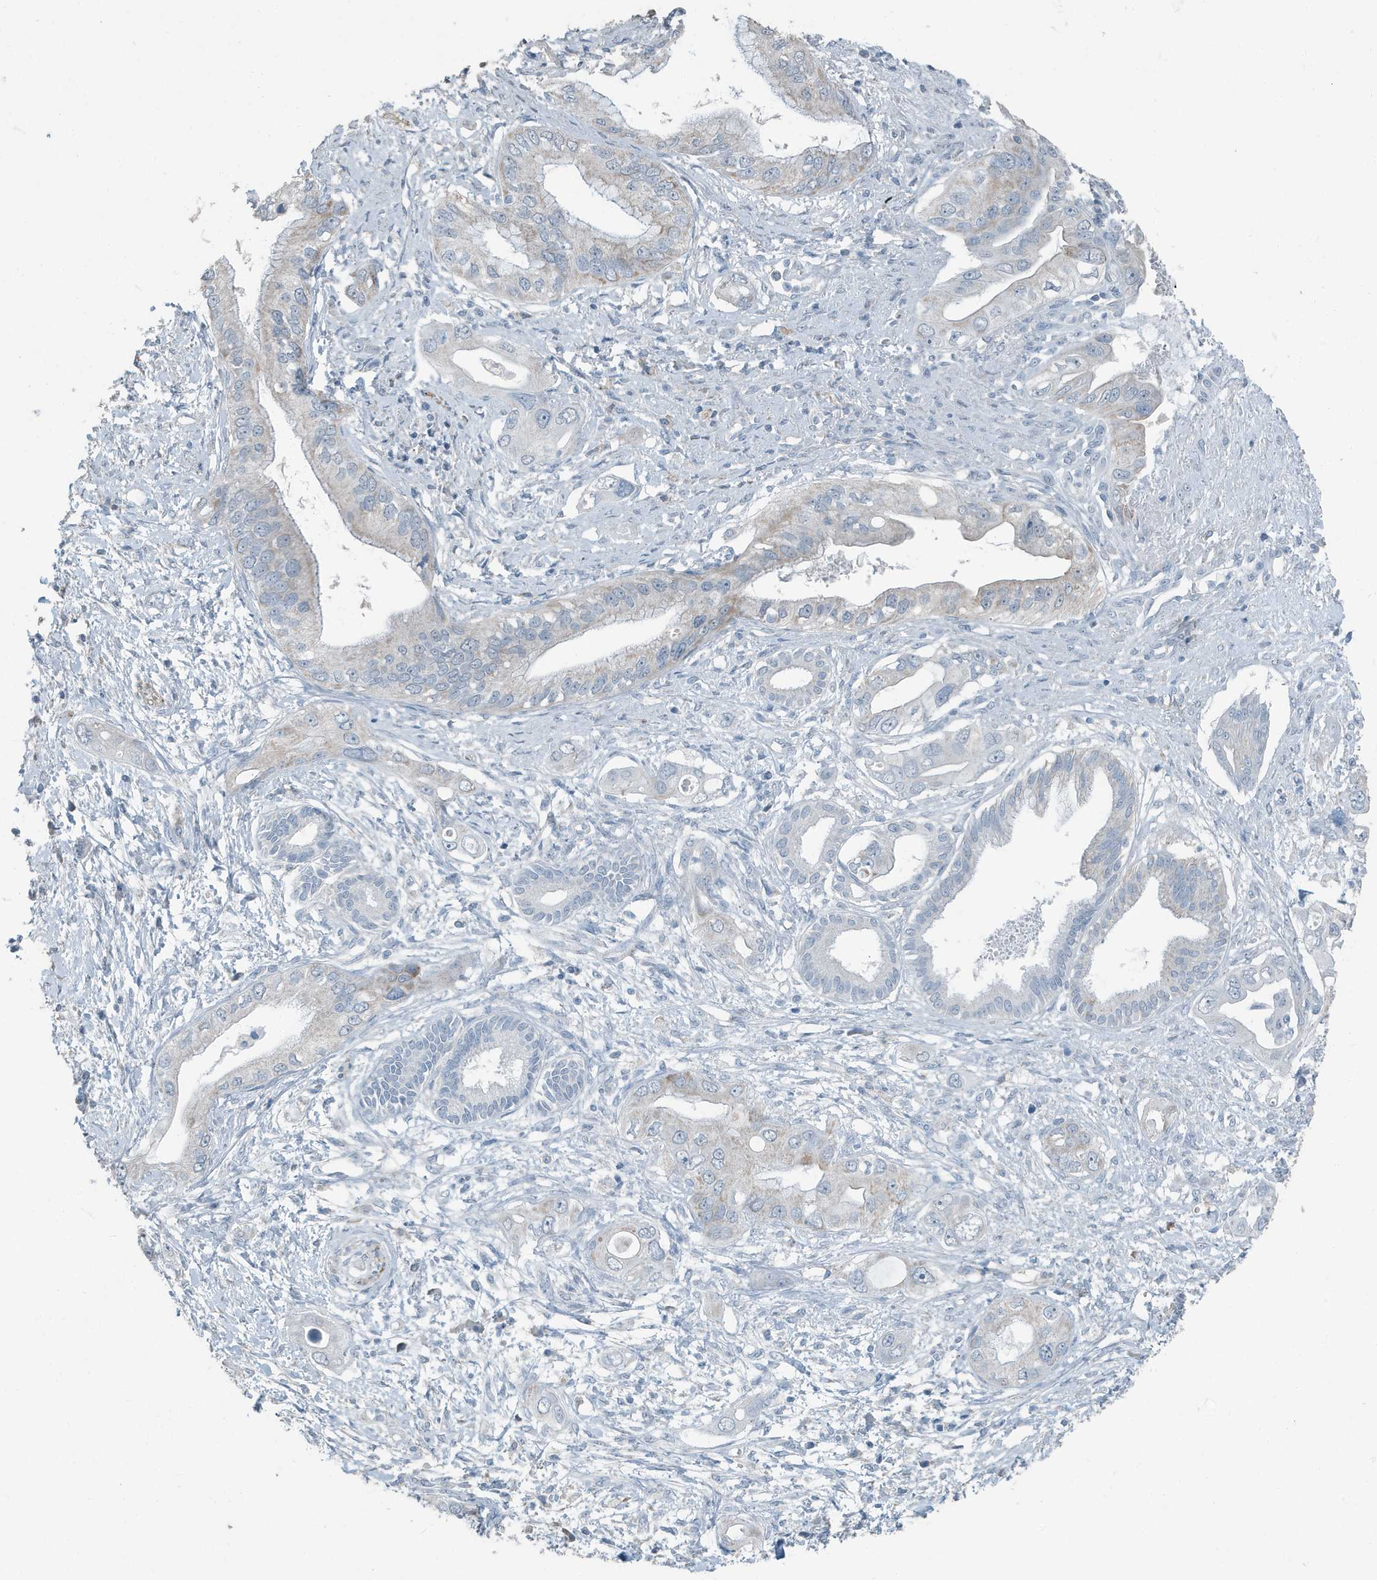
{"staining": {"intensity": "weak", "quantity": "<25%", "location": "cytoplasmic/membranous"}, "tissue": "pancreatic cancer", "cell_type": "Tumor cells", "image_type": "cancer", "snomed": [{"axis": "morphology", "description": "Inflammation, NOS"}, {"axis": "morphology", "description": "Adenocarcinoma, NOS"}, {"axis": "topography", "description": "Pancreas"}], "caption": "Pancreatic cancer was stained to show a protein in brown. There is no significant expression in tumor cells.", "gene": "FAM162A", "patient": {"sex": "female", "age": 56}}